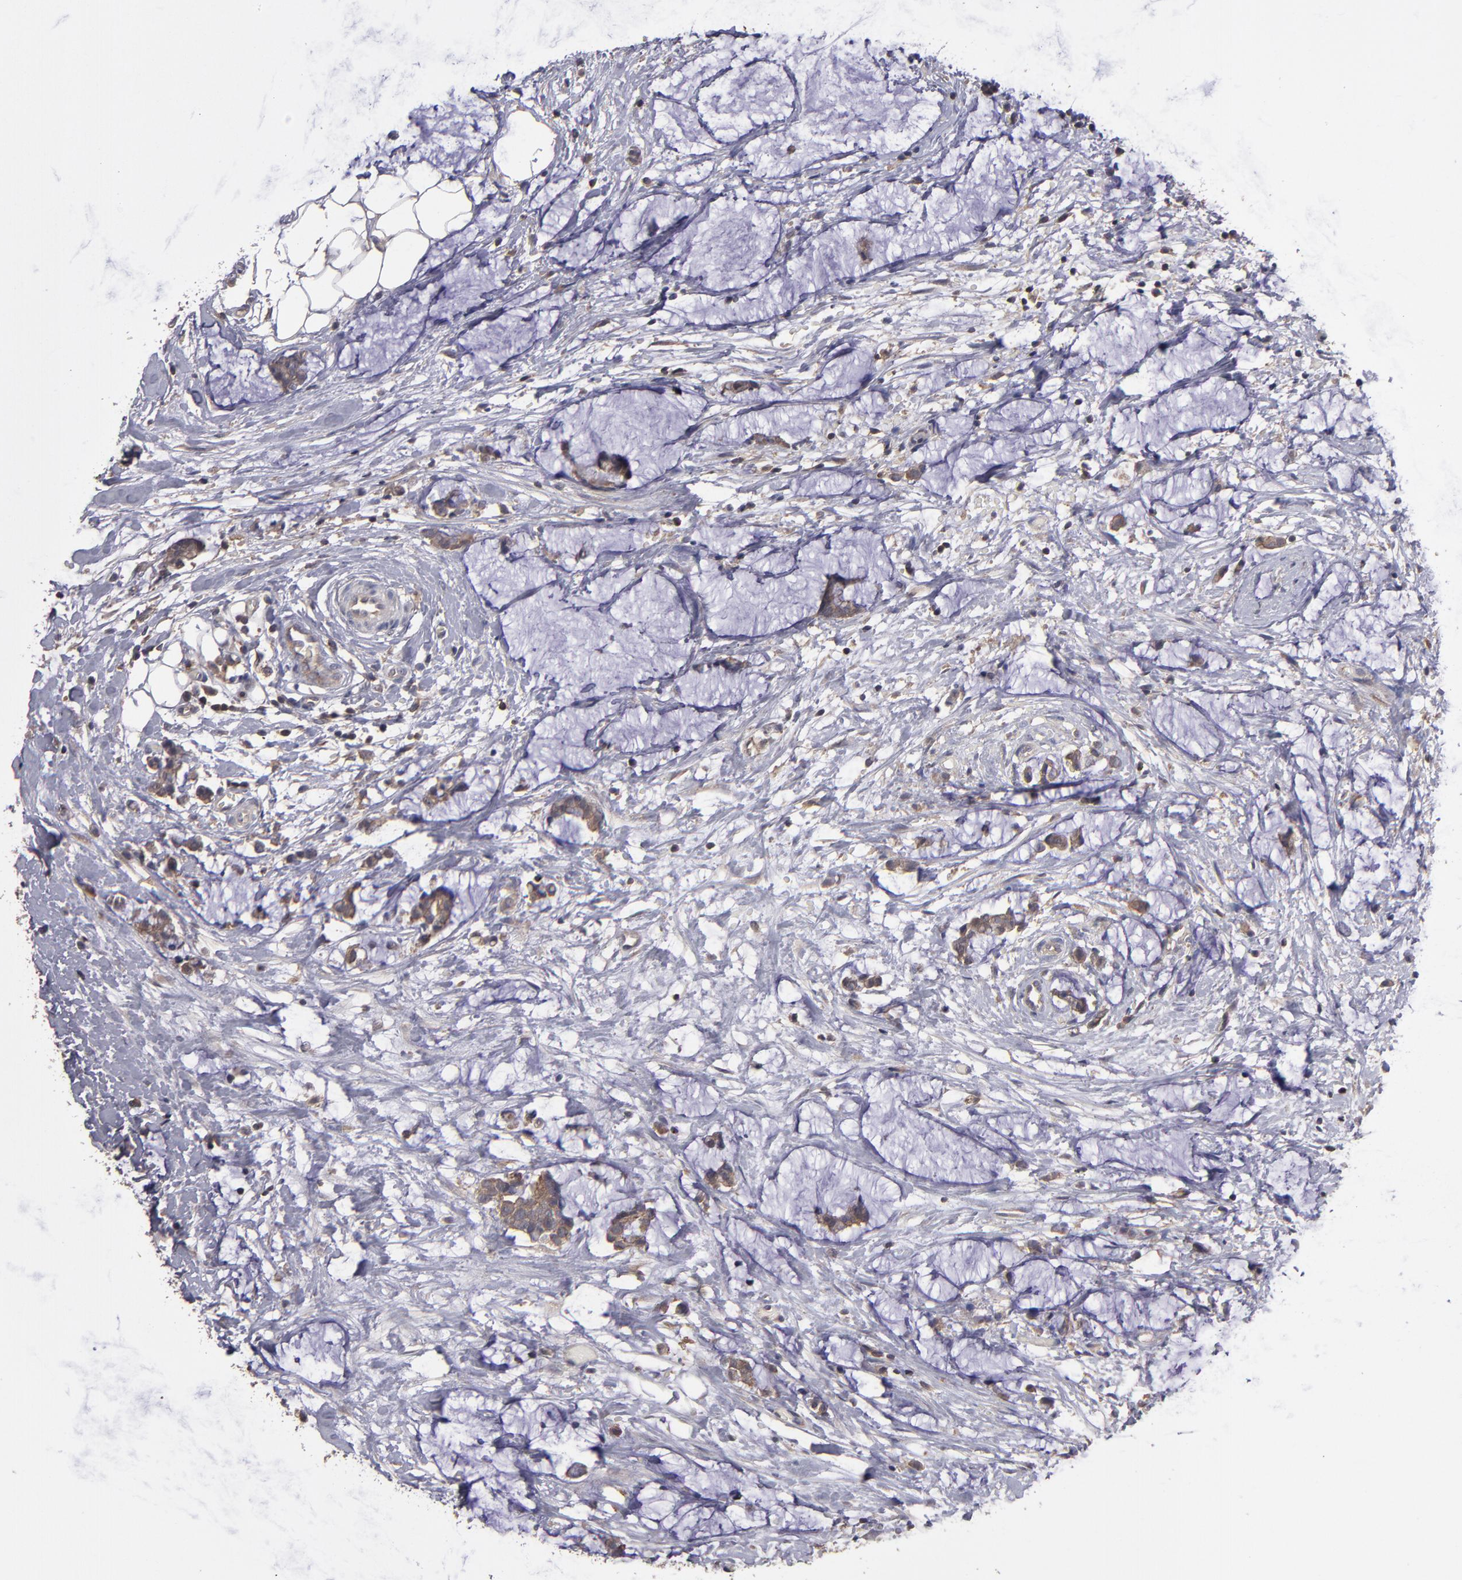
{"staining": {"intensity": "weak", "quantity": "25%-75%", "location": "cytoplasmic/membranous"}, "tissue": "colorectal cancer", "cell_type": "Tumor cells", "image_type": "cancer", "snomed": [{"axis": "morphology", "description": "Adenocarcinoma, NOS"}, {"axis": "topography", "description": "Colon"}], "caption": "DAB (3,3'-diaminobenzidine) immunohistochemical staining of colorectal cancer displays weak cytoplasmic/membranous protein expression in about 25%-75% of tumor cells.", "gene": "NF2", "patient": {"sex": "male", "age": 14}}